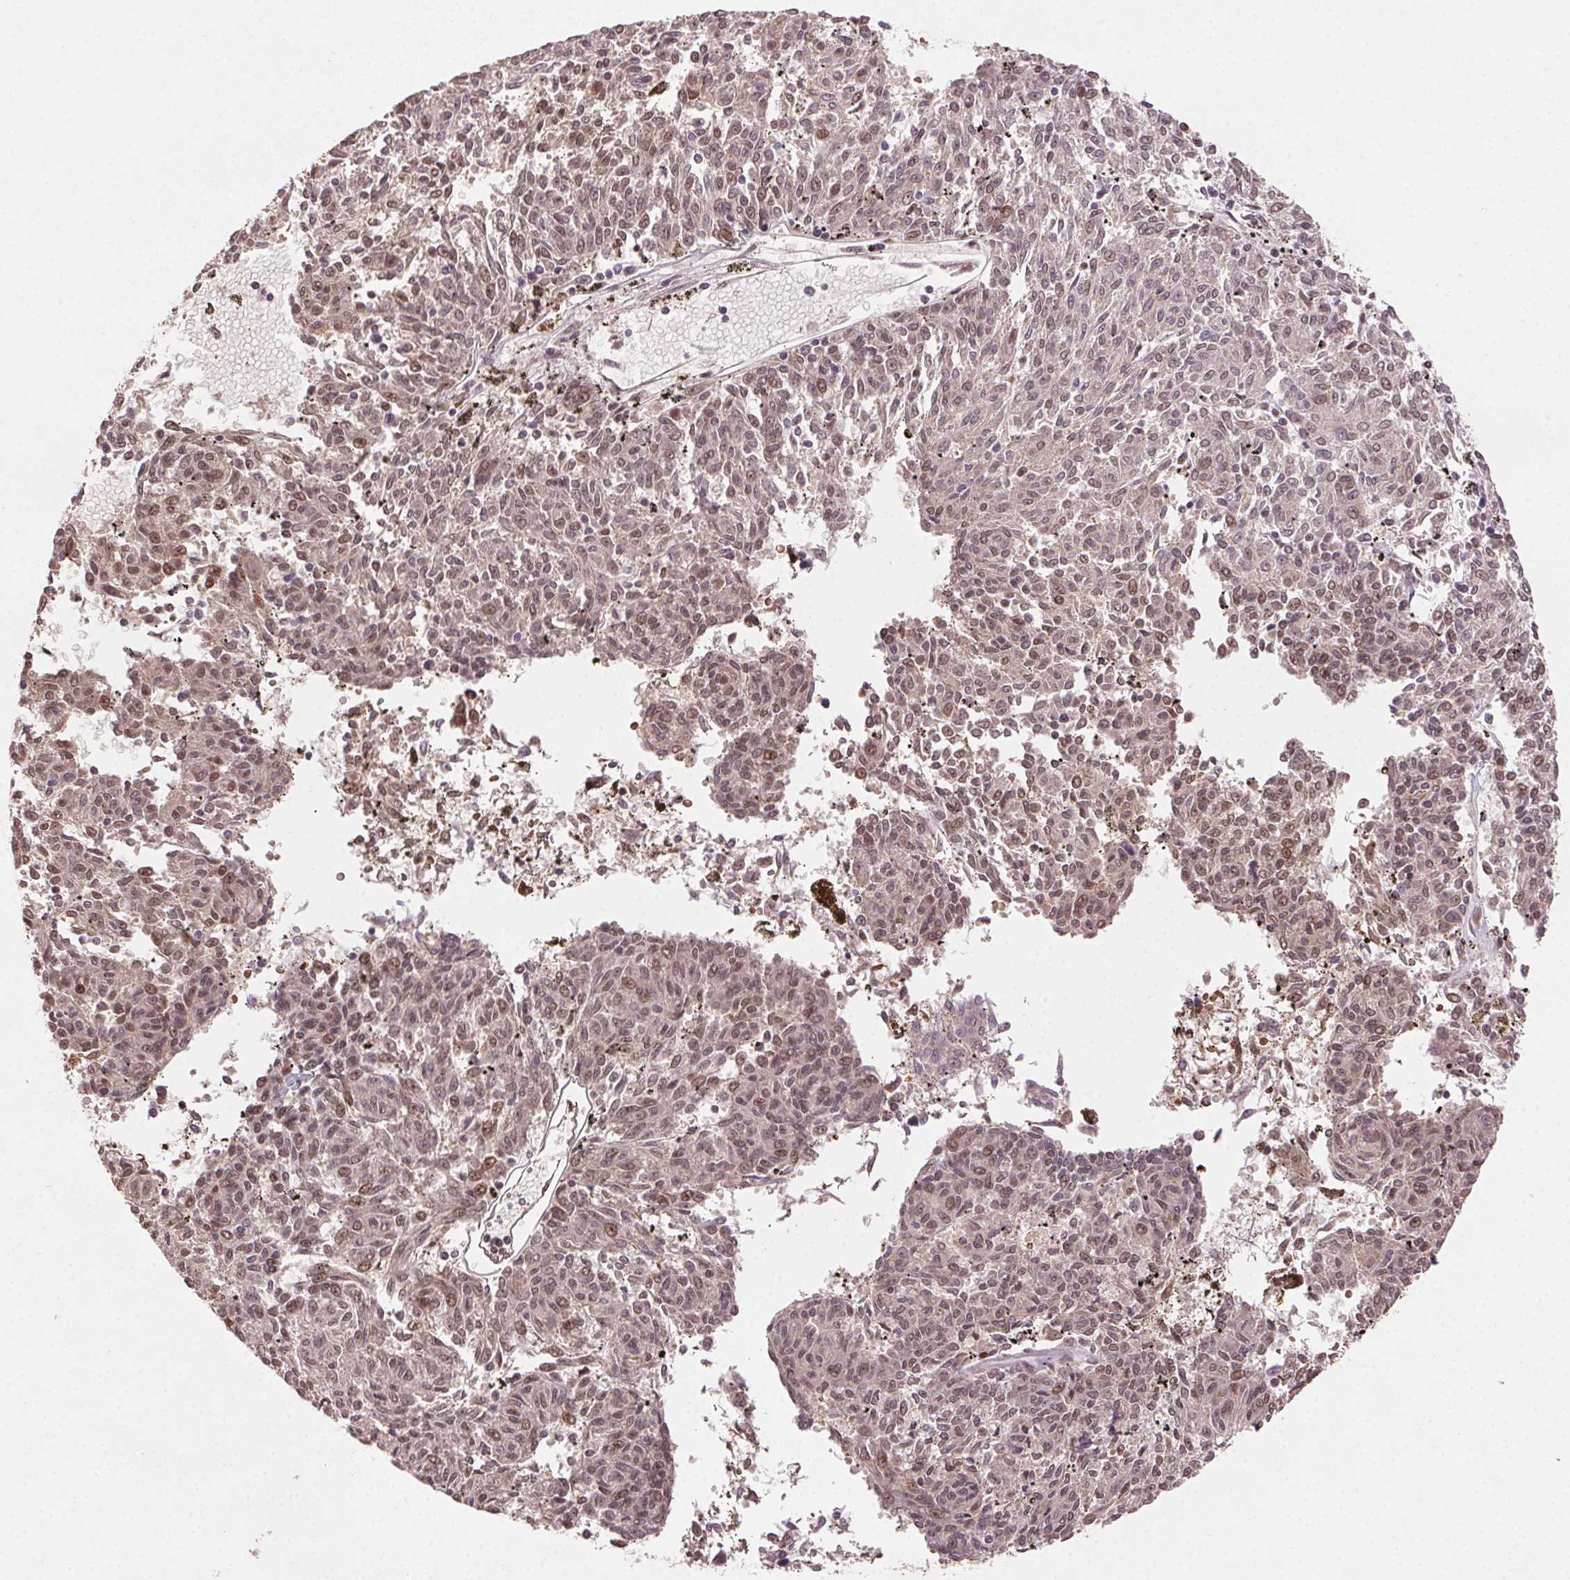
{"staining": {"intensity": "moderate", "quantity": "25%-75%", "location": "cytoplasmic/membranous,nuclear"}, "tissue": "melanoma", "cell_type": "Tumor cells", "image_type": "cancer", "snomed": [{"axis": "morphology", "description": "Malignant melanoma, NOS"}, {"axis": "topography", "description": "Skin"}], "caption": "Immunohistochemistry (IHC) histopathology image of neoplastic tissue: malignant melanoma stained using immunohistochemistry (IHC) demonstrates medium levels of moderate protein expression localized specifically in the cytoplasmic/membranous and nuclear of tumor cells, appearing as a cytoplasmic/membranous and nuclear brown color.", "gene": "TREML4", "patient": {"sex": "female", "age": 72}}